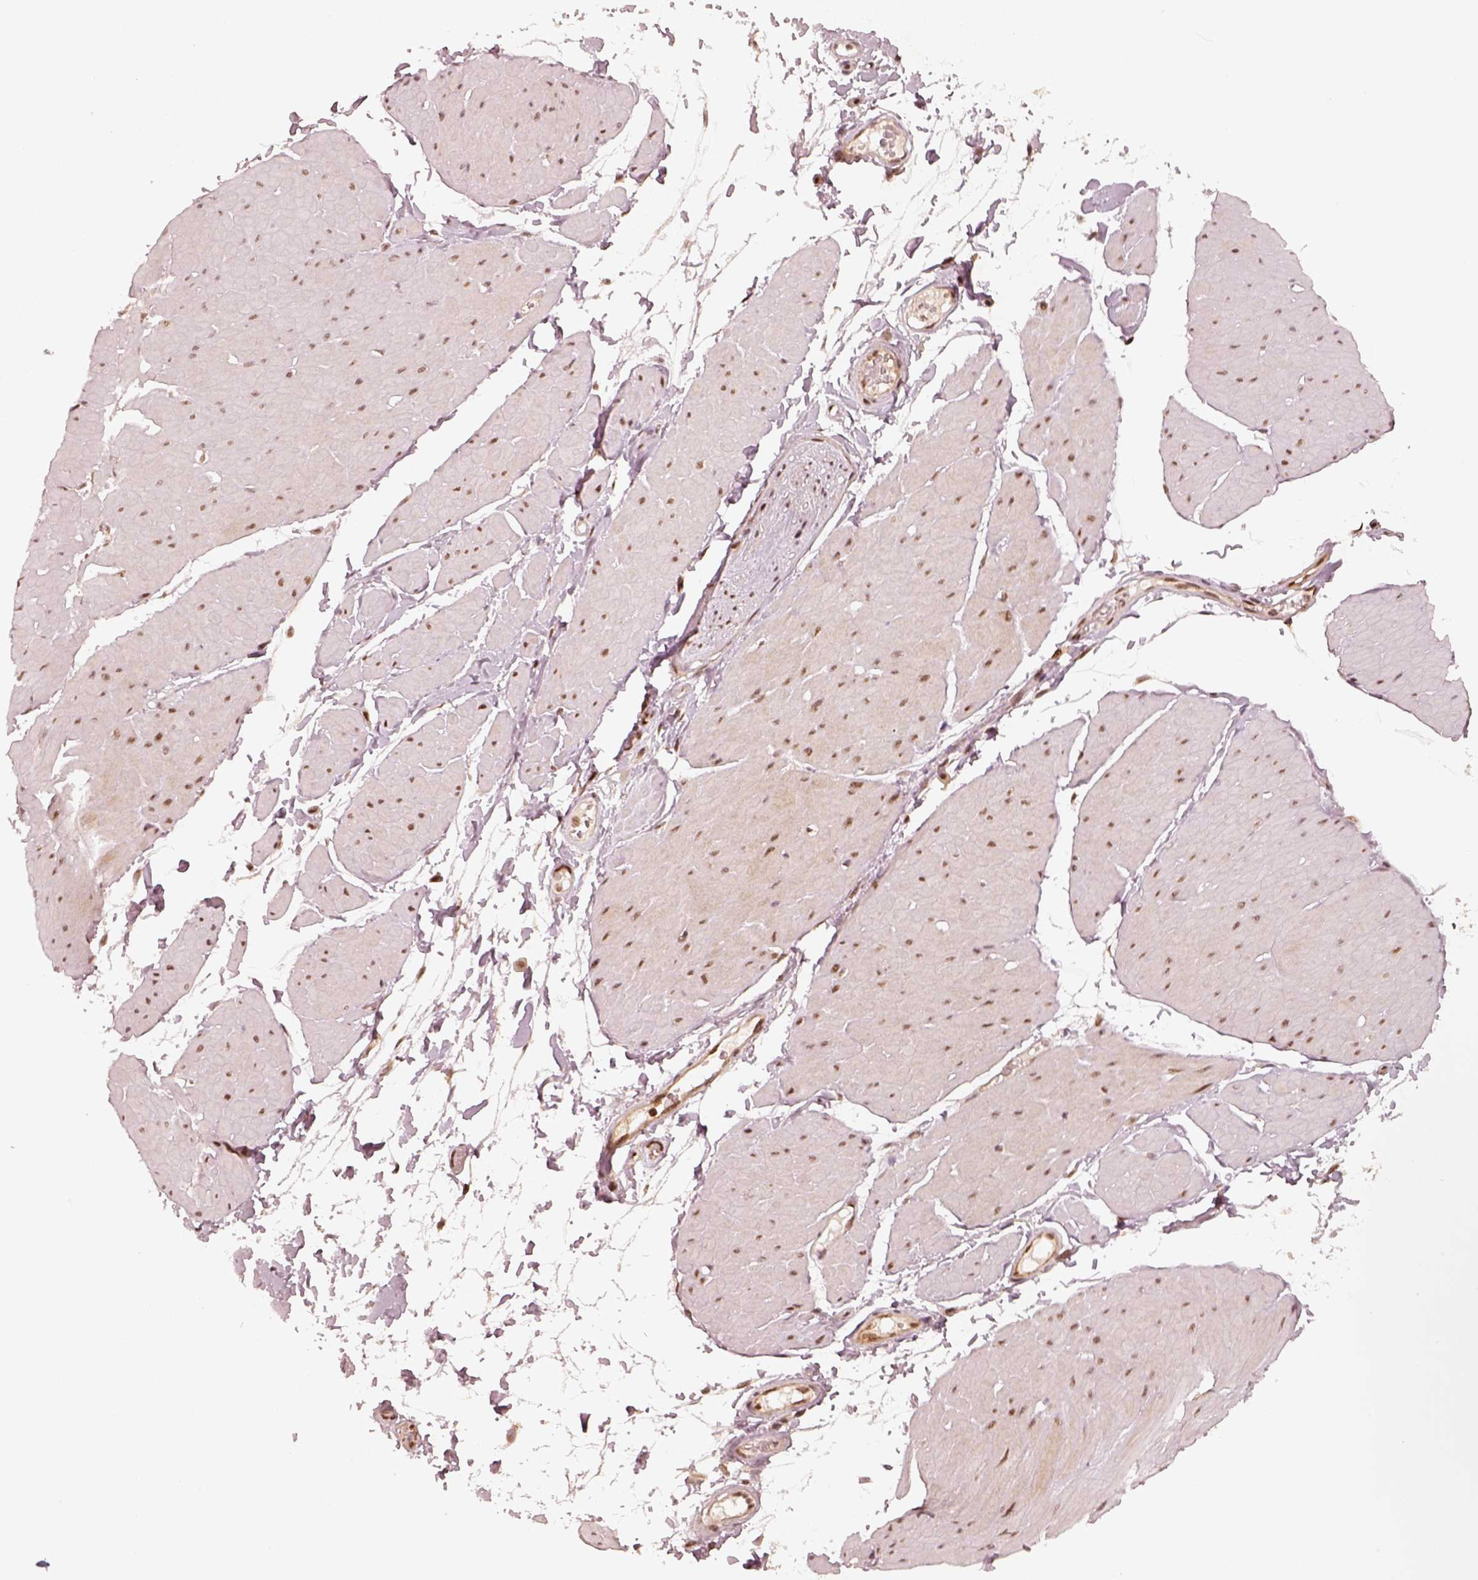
{"staining": {"intensity": "negative", "quantity": "none", "location": "none"}, "tissue": "adipose tissue", "cell_type": "Adipocytes", "image_type": "normal", "snomed": [{"axis": "morphology", "description": "Normal tissue, NOS"}, {"axis": "topography", "description": "Smooth muscle"}, {"axis": "topography", "description": "Peripheral nerve tissue"}], "caption": "Adipocytes show no significant staining in benign adipose tissue. (Brightfield microscopy of DAB (3,3'-diaminobenzidine) immunohistochemistry at high magnification).", "gene": "GMEB2", "patient": {"sex": "male", "age": 58}}